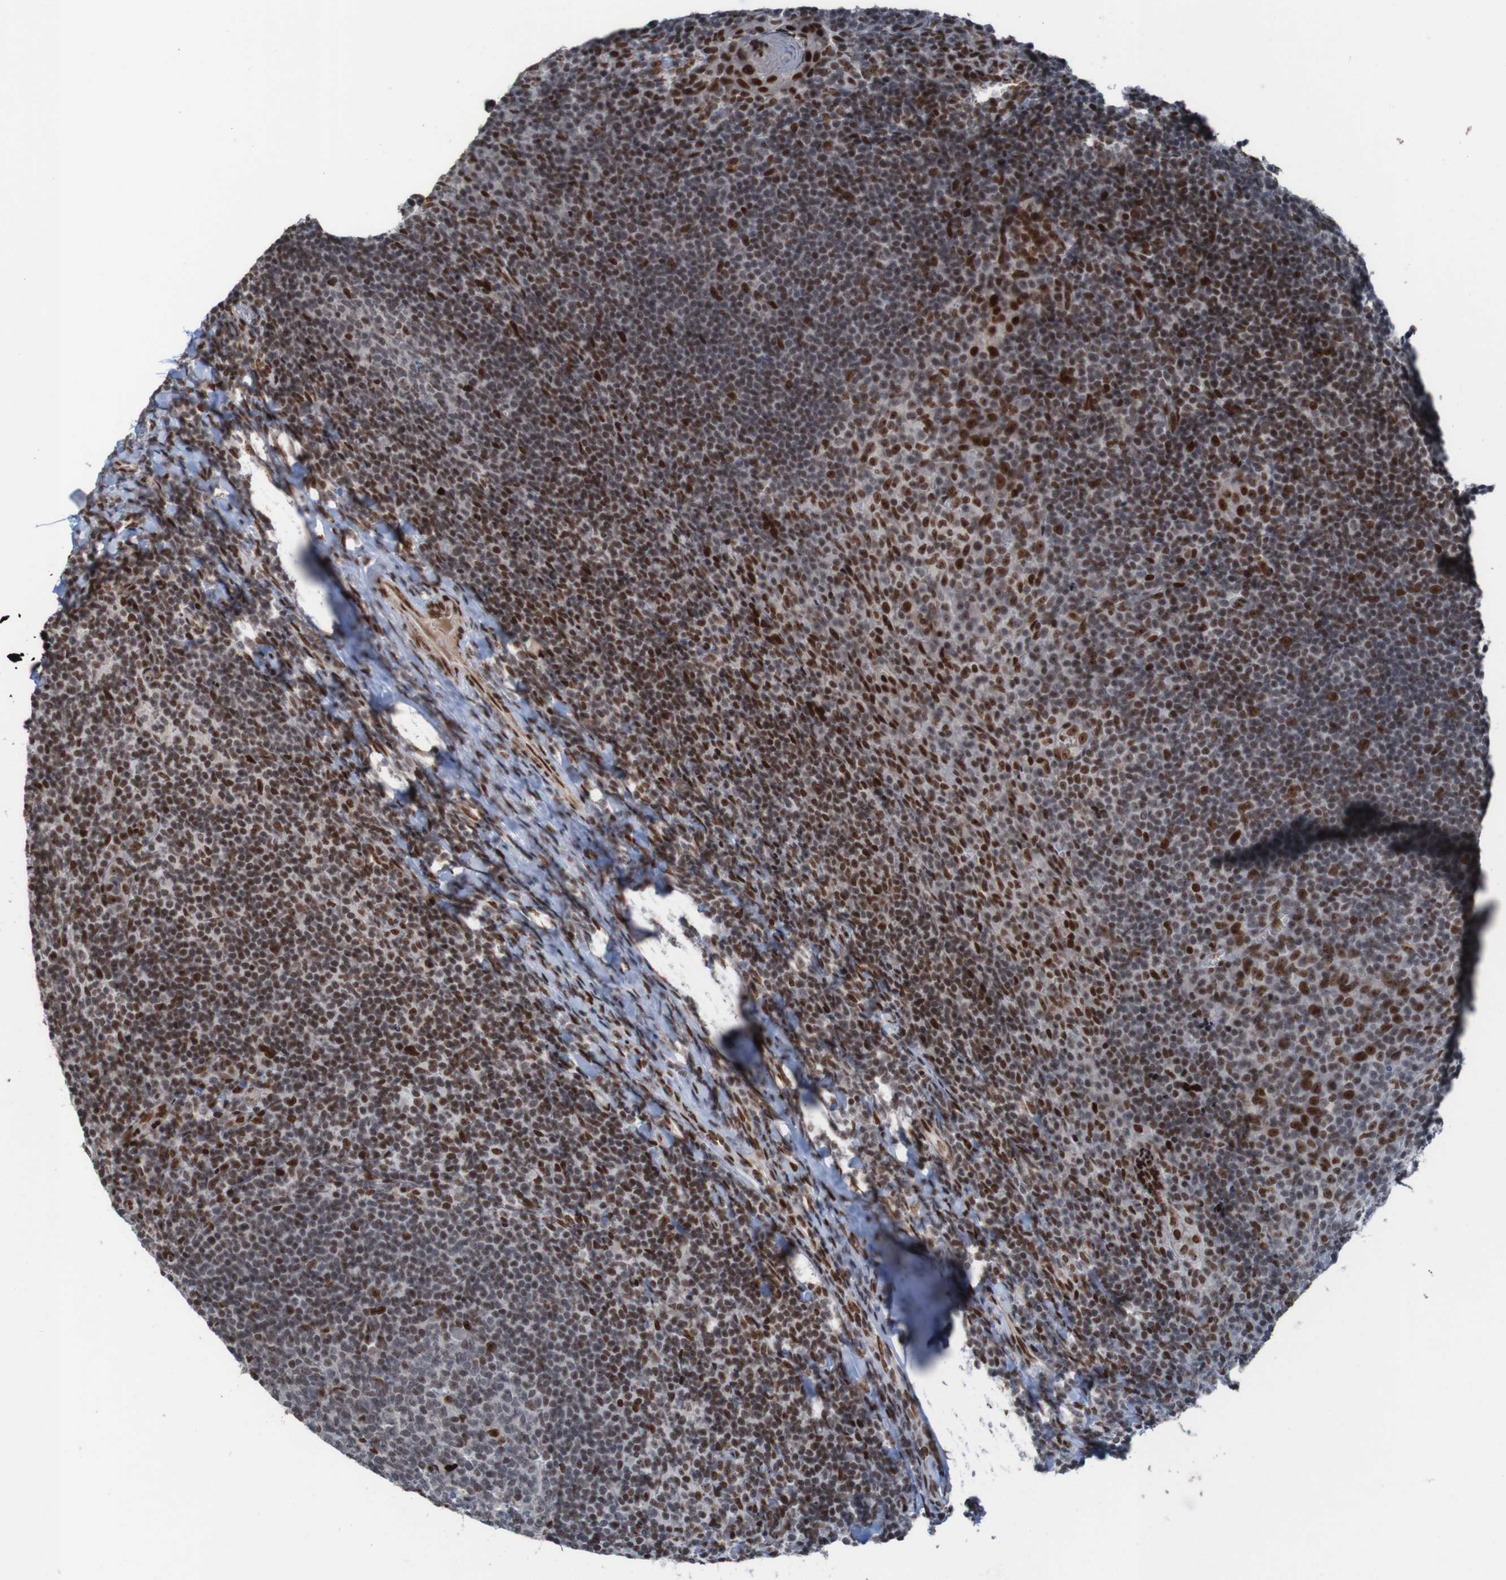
{"staining": {"intensity": "strong", "quantity": "<25%", "location": "nuclear"}, "tissue": "tonsil", "cell_type": "Germinal center cells", "image_type": "normal", "snomed": [{"axis": "morphology", "description": "Normal tissue, NOS"}, {"axis": "topography", "description": "Tonsil"}], "caption": "An IHC micrograph of normal tissue is shown. Protein staining in brown labels strong nuclear positivity in tonsil within germinal center cells.", "gene": "PHF2", "patient": {"sex": "male", "age": 37}}